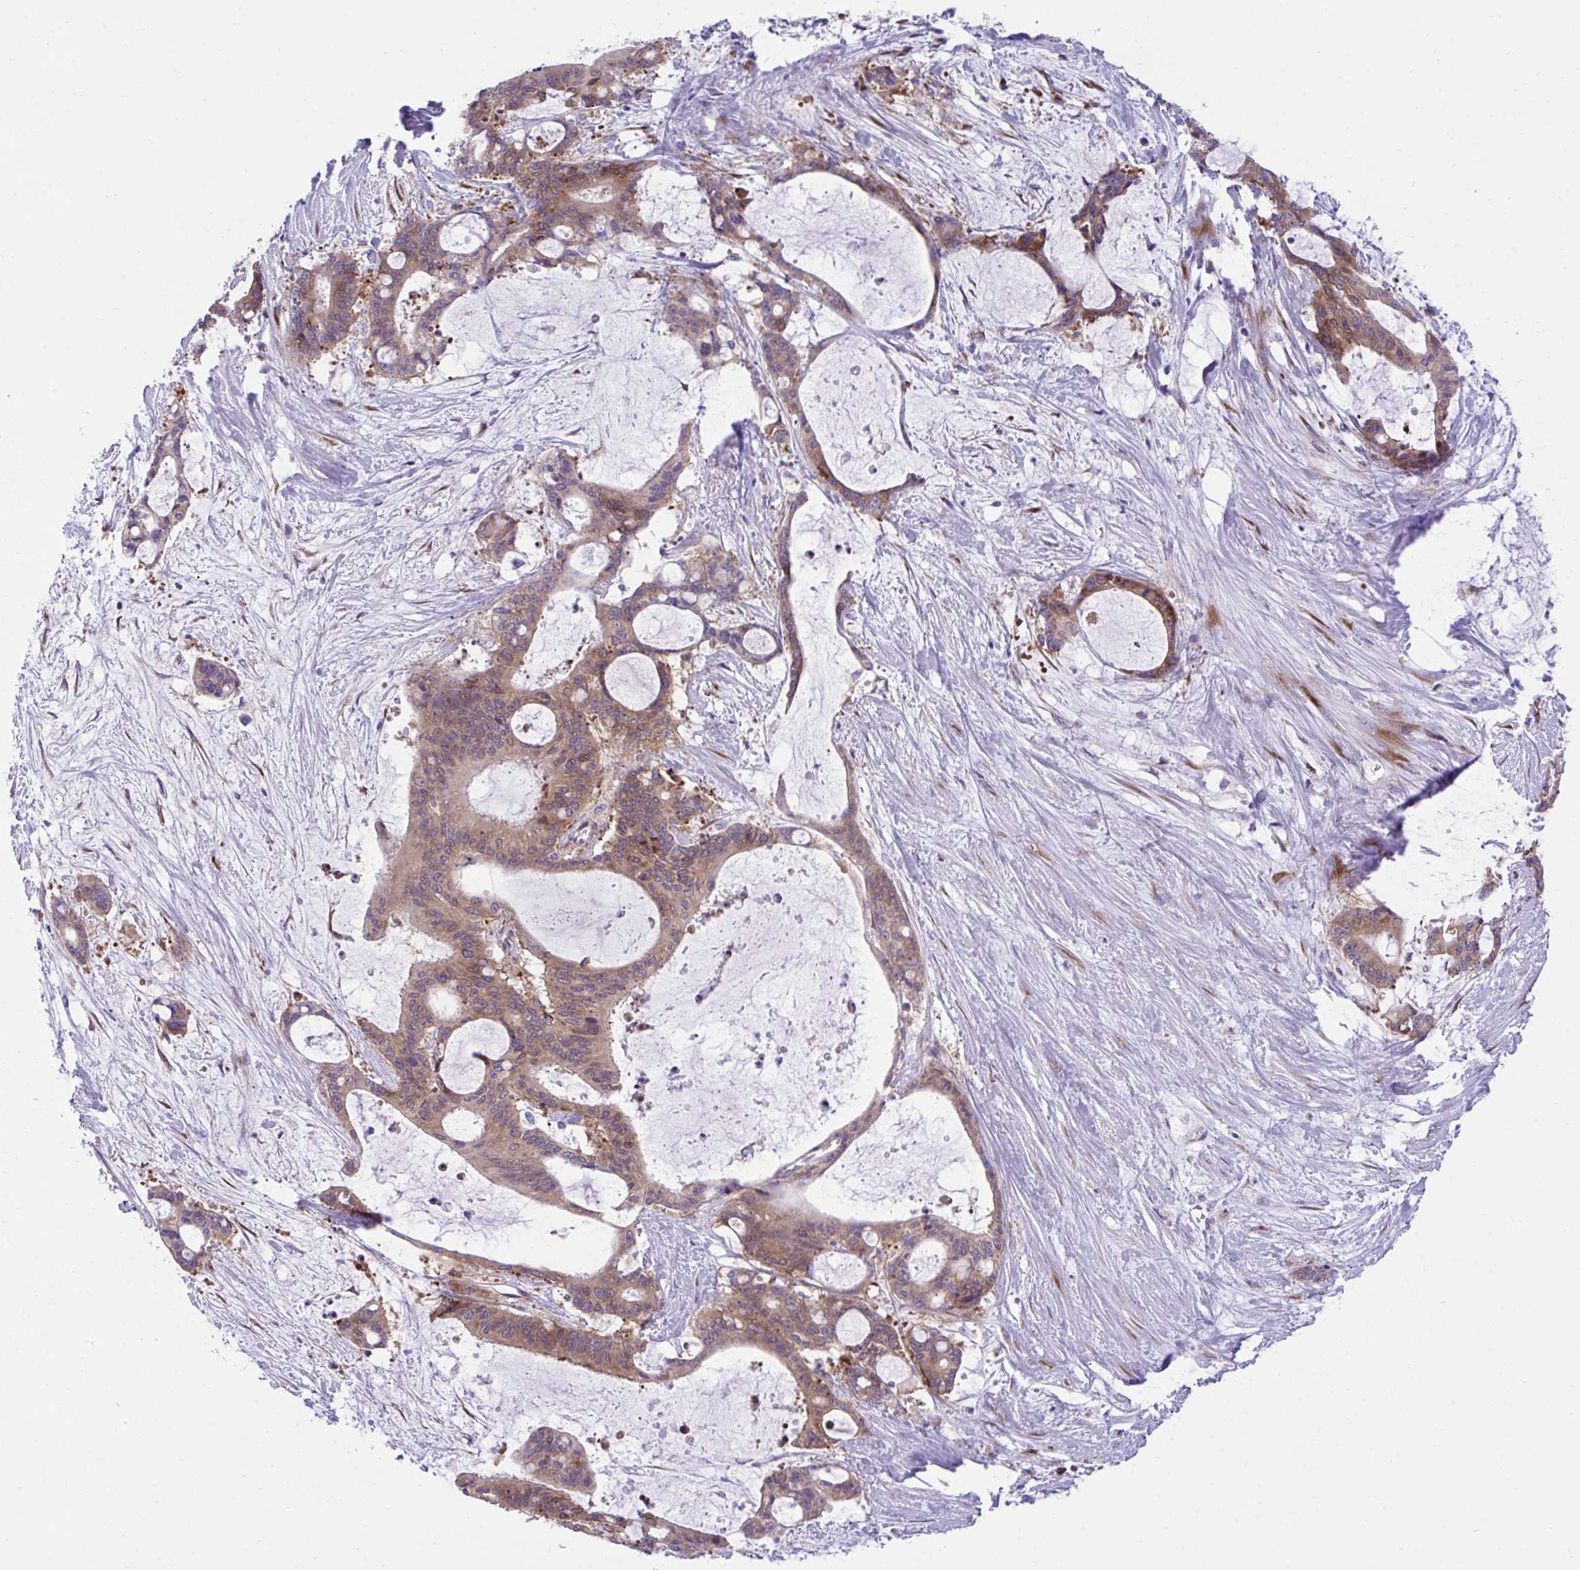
{"staining": {"intensity": "moderate", "quantity": ">75%", "location": "cytoplasmic/membranous"}, "tissue": "liver cancer", "cell_type": "Tumor cells", "image_type": "cancer", "snomed": [{"axis": "morphology", "description": "Normal tissue, NOS"}, {"axis": "morphology", "description": "Cholangiocarcinoma"}, {"axis": "topography", "description": "Liver"}, {"axis": "topography", "description": "Peripheral nerve tissue"}], "caption": "Protein expression analysis of human liver cancer reveals moderate cytoplasmic/membranous expression in about >75% of tumor cells. (brown staining indicates protein expression, while blue staining denotes nuclei).", "gene": "RPS15", "patient": {"sex": "female", "age": 73}}